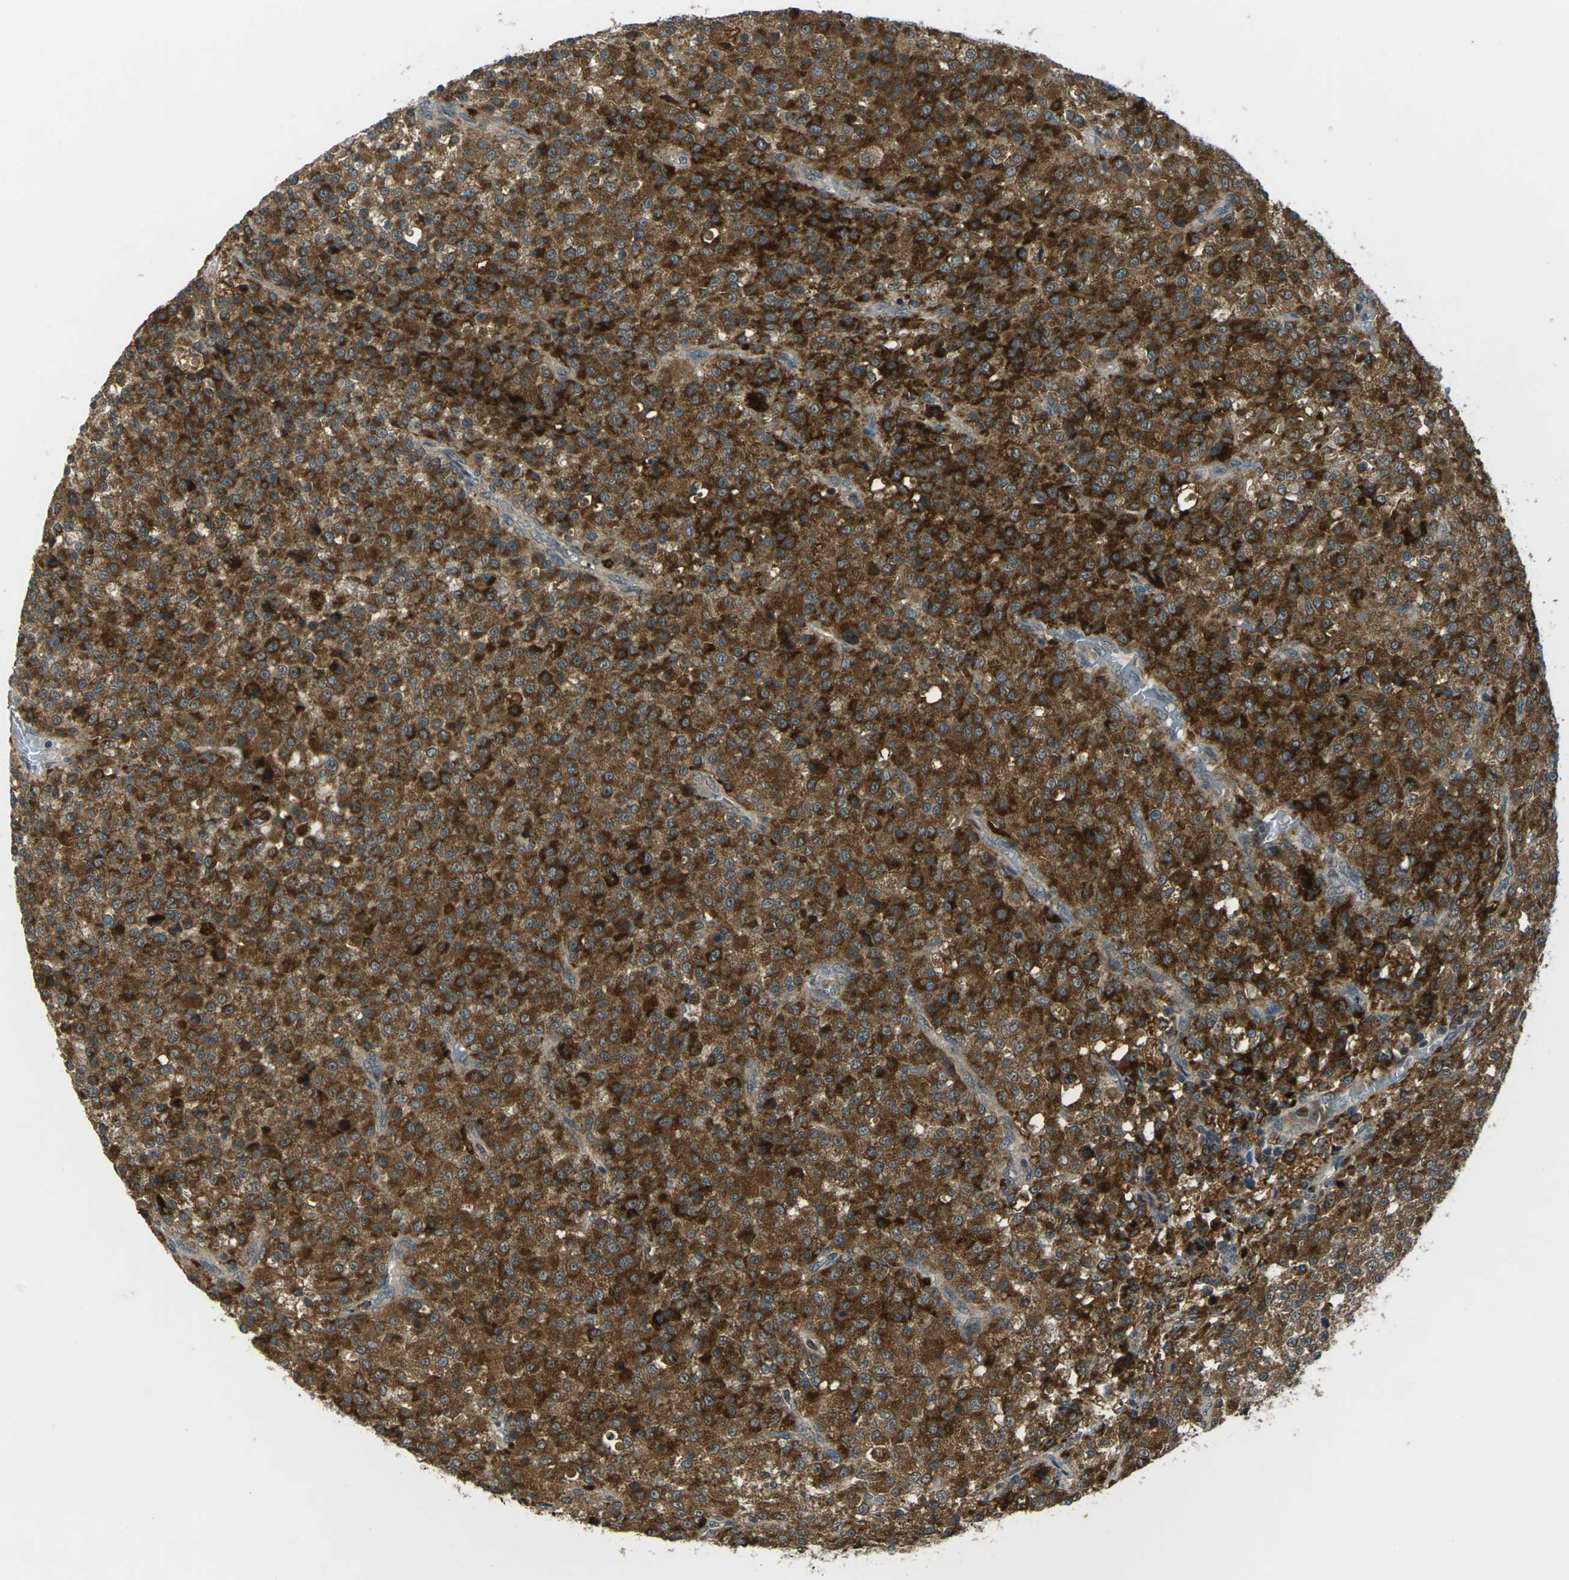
{"staining": {"intensity": "strong", "quantity": ">75%", "location": "cytoplasmic/membranous"}, "tissue": "testis cancer", "cell_type": "Tumor cells", "image_type": "cancer", "snomed": [{"axis": "morphology", "description": "Seminoma, NOS"}, {"axis": "topography", "description": "Testis"}], "caption": "Tumor cells display high levels of strong cytoplasmic/membranous staining in approximately >75% of cells in seminoma (testis).", "gene": "SLC31A2", "patient": {"sex": "male", "age": 59}}